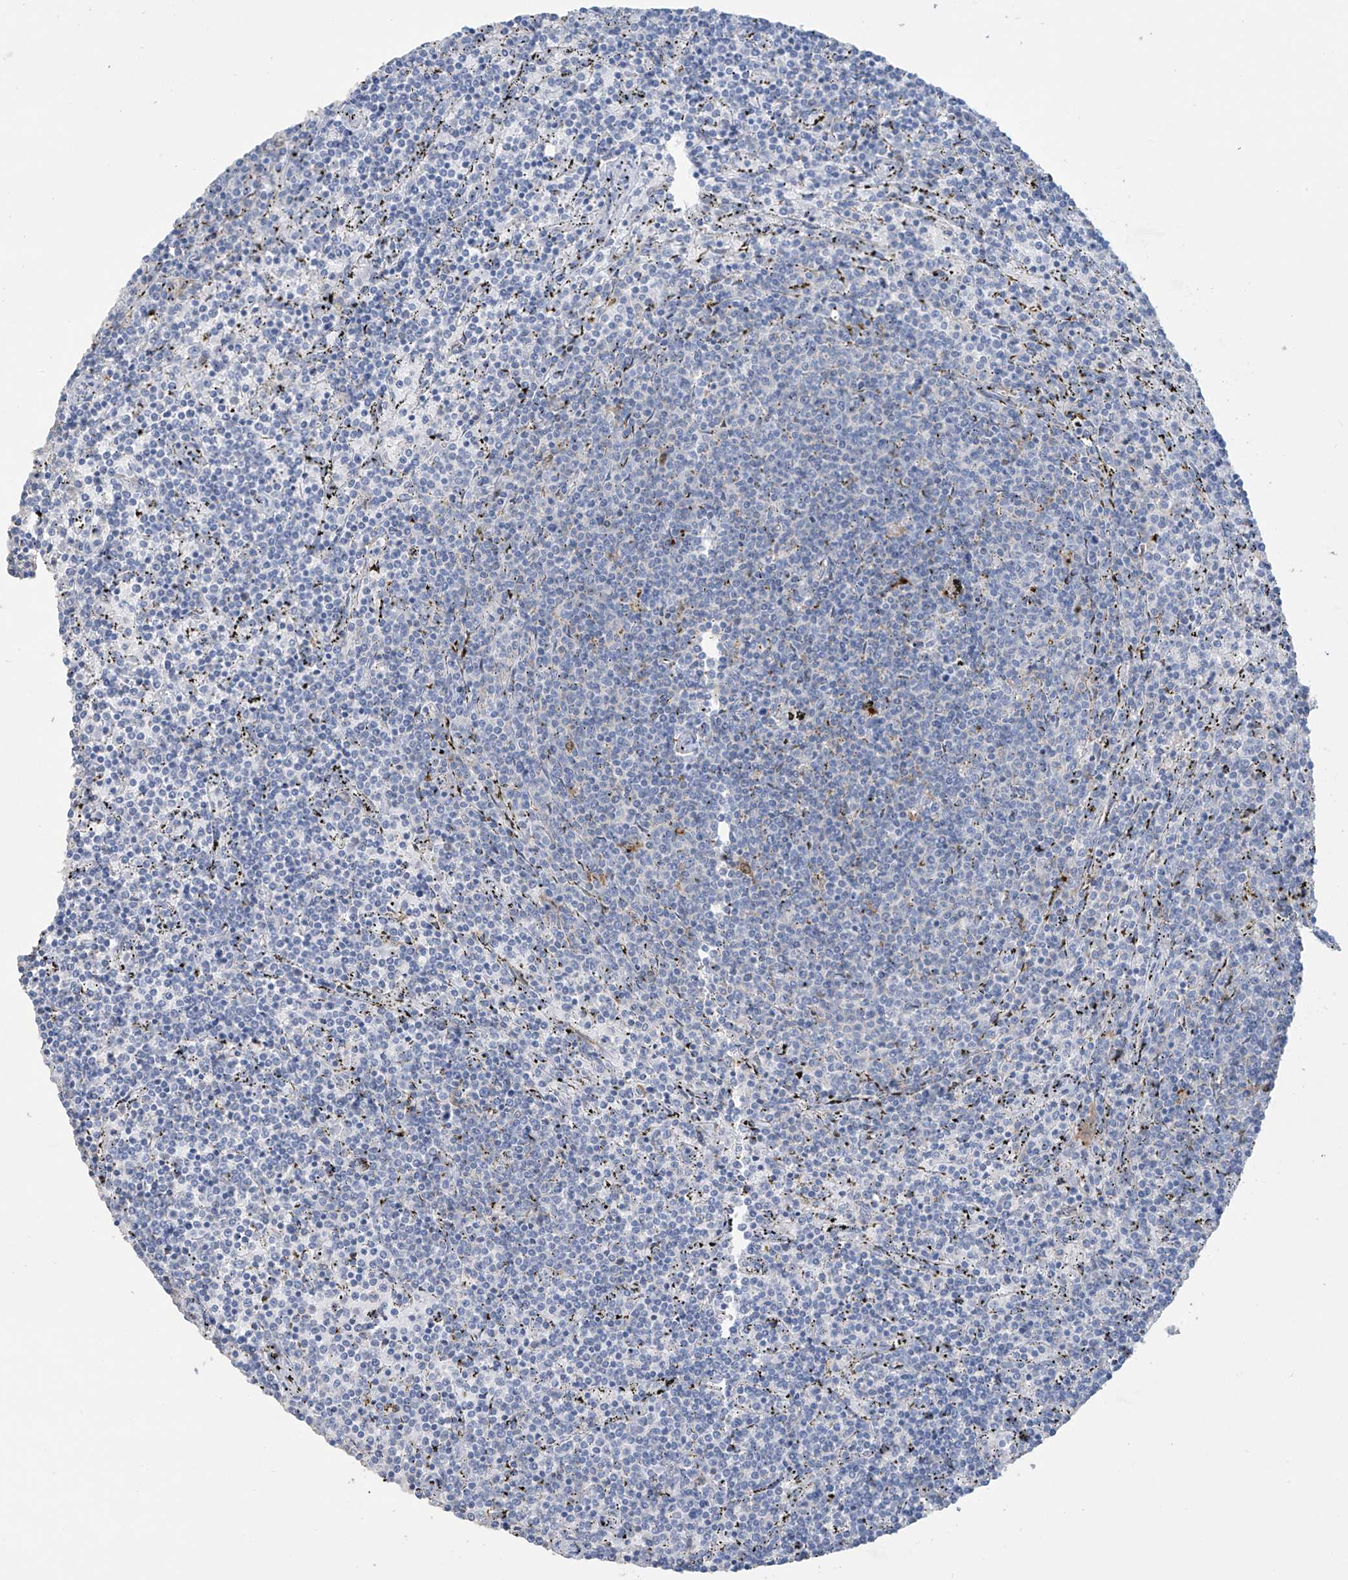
{"staining": {"intensity": "negative", "quantity": "none", "location": "none"}, "tissue": "lymphoma", "cell_type": "Tumor cells", "image_type": "cancer", "snomed": [{"axis": "morphology", "description": "Malignant lymphoma, non-Hodgkin's type, Low grade"}, {"axis": "topography", "description": "Spleen"}], "caption": "DAB (3,3'-diaminobenzidine) immunohistochemical staining of lymphoma exhibits no significant positivity in tumor cells.", "gene": "TRMT2B", "patient": {"sex": "female", "age": 50}}